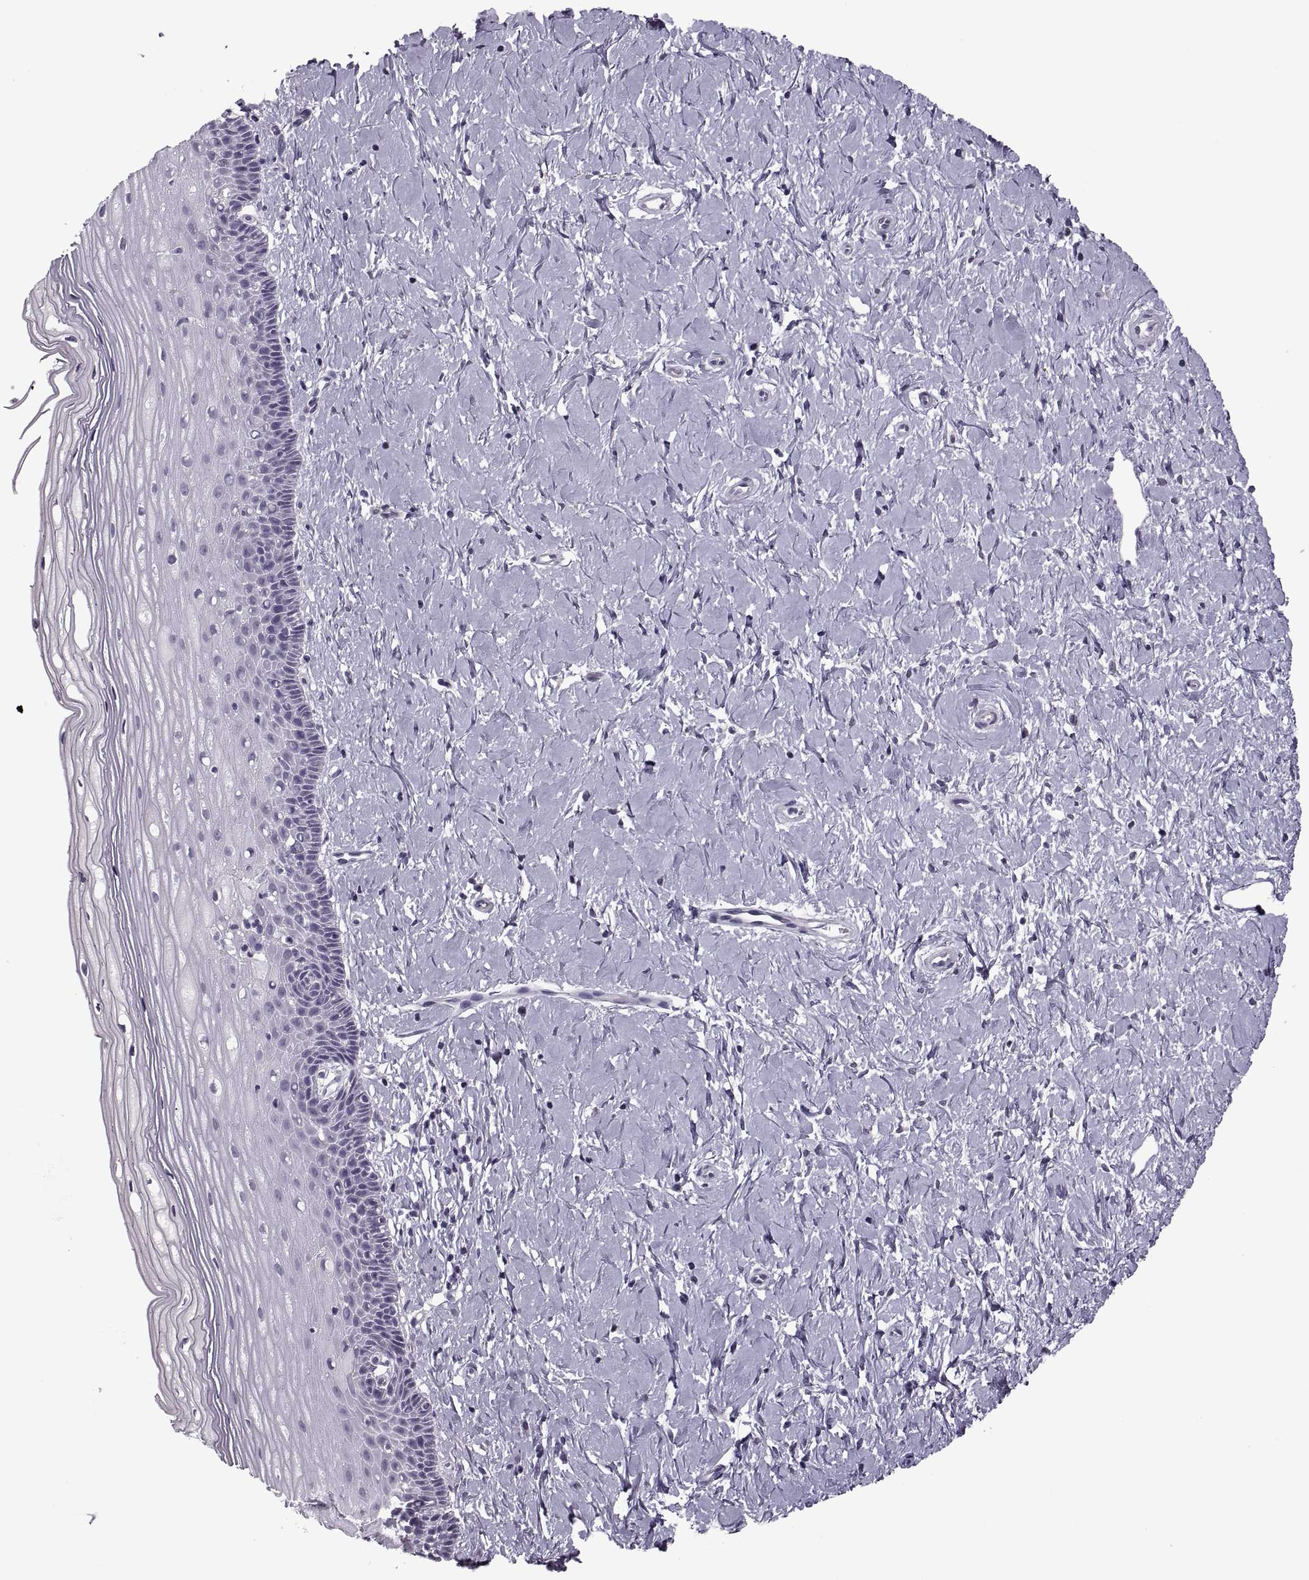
{"staining": {"intensity": "negative", "quantity": "none", "location": "none"}, "tissue": "cervix", "cell_type": "Glandular cells", "image_type": "normal", "snomed": [{"axis": "morphology", "description": "Normal tissue, NOS"}, {"axis": "topography", "description": "Cervix"}], "caption": "Immunohistochemistry (IHC) of unremarkable cervix reveals no expression in glandular cells.", "gene": "PAGE2B", "patient": {"sex": "female", "age": 37}}